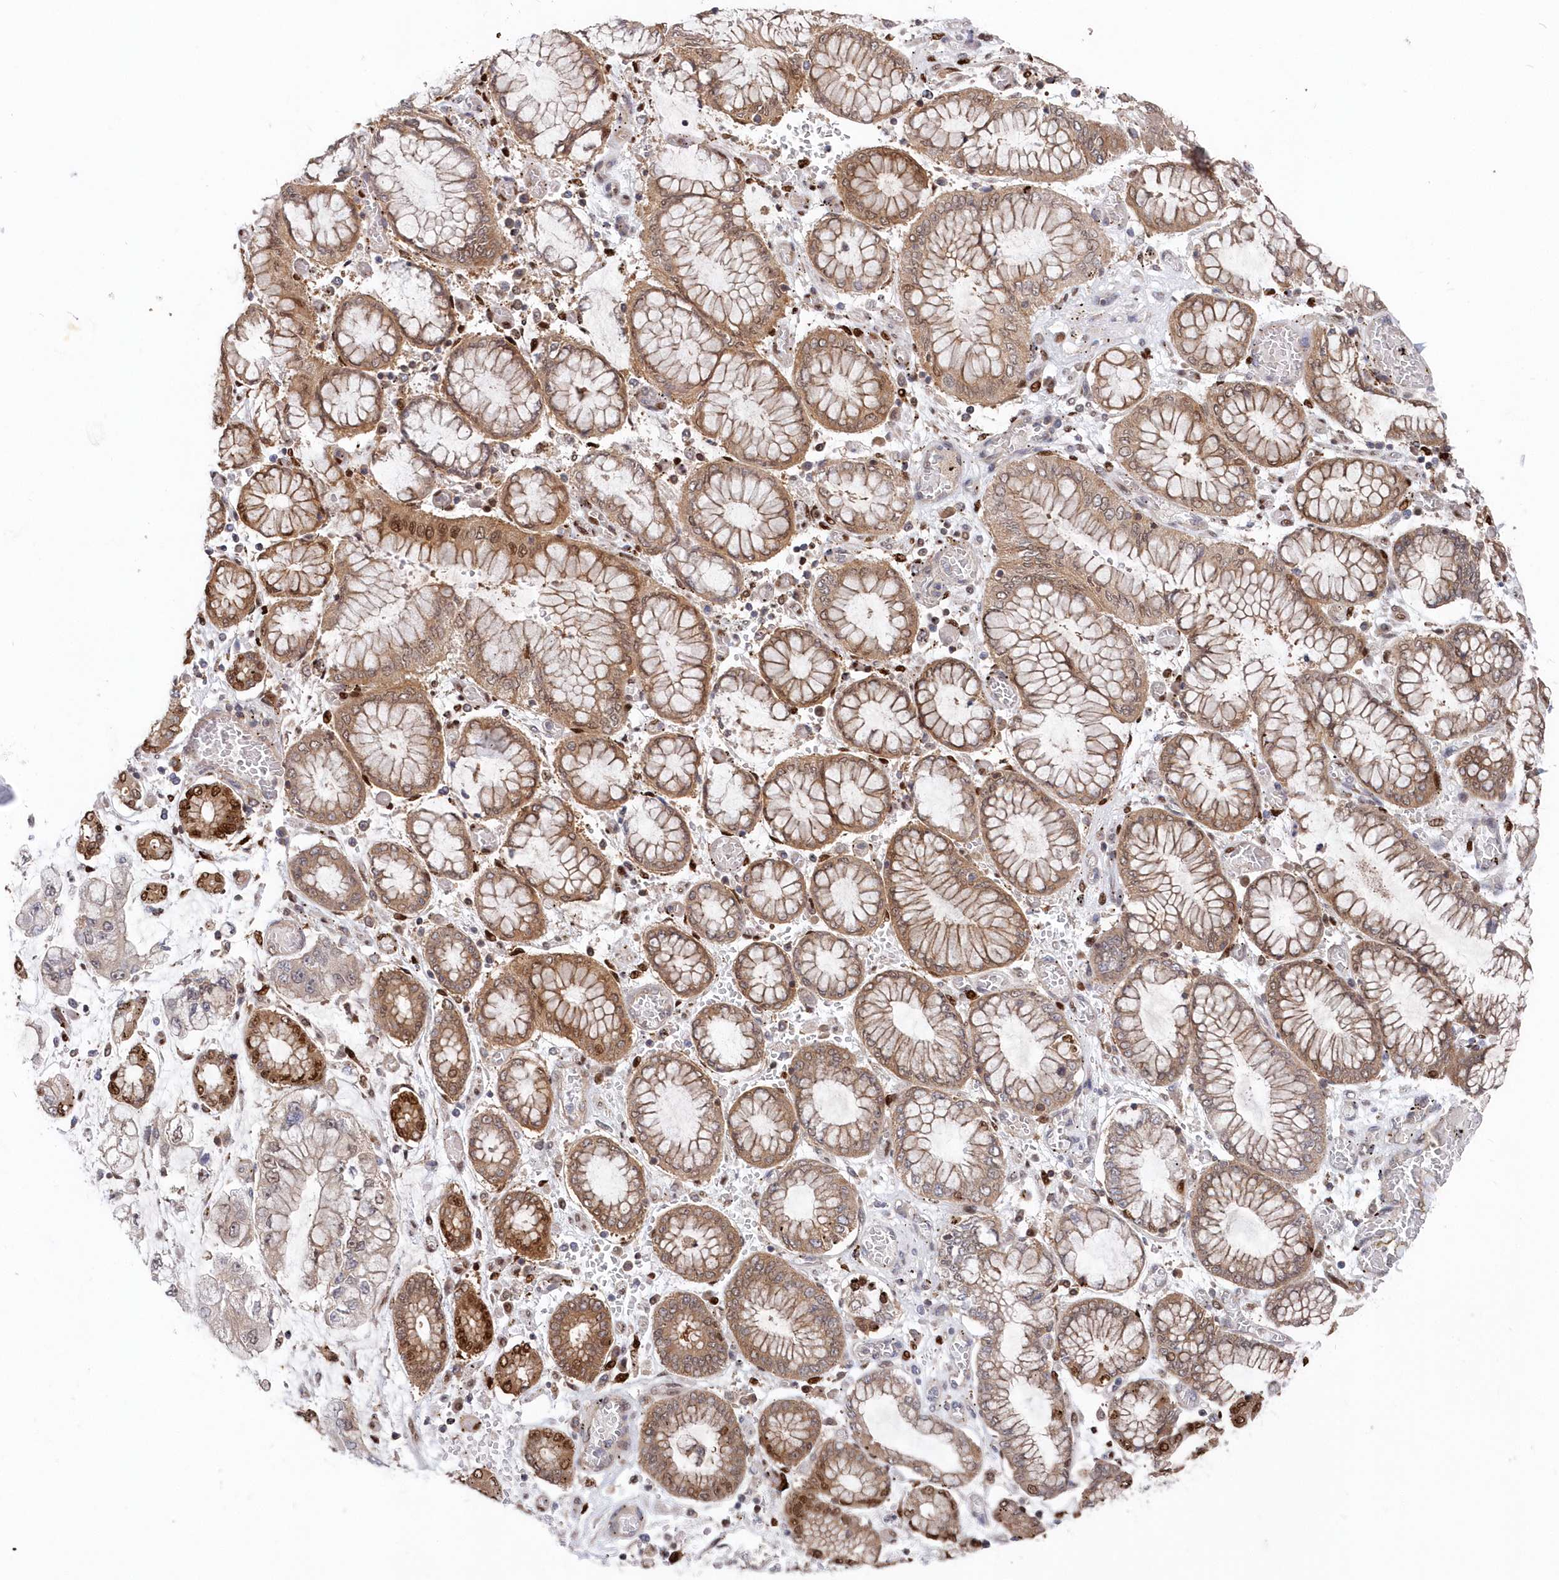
{"staining": {"intensity": "moderate", "quantity": "25%-75%", "location": "cytoplasmic/membranous,nuclear"}, "tissue": "stomach cancer", "cell_type": "Tumor cells", "image_type": "cancer", "snomed": [{"axis": "morphology", "description": "Normal tissue, NOS"}, {"axis": "morphology", "description": "Adenocarcinoma, NOS"}, {"axis": "topography", "description": "Stomach, upper"}, {"axis": "topography", "description": "Stomach"}], "caption": "Immunohistochemical staining of human stomach cancer (adenocarcinoma) reveals medium levels of moderate cytoplasmic/membranous and nuclear expression in about 25%-75% of tumor cells.", "gene": "ABHD14B", "patient": {"sex": "male", "age": 76}}